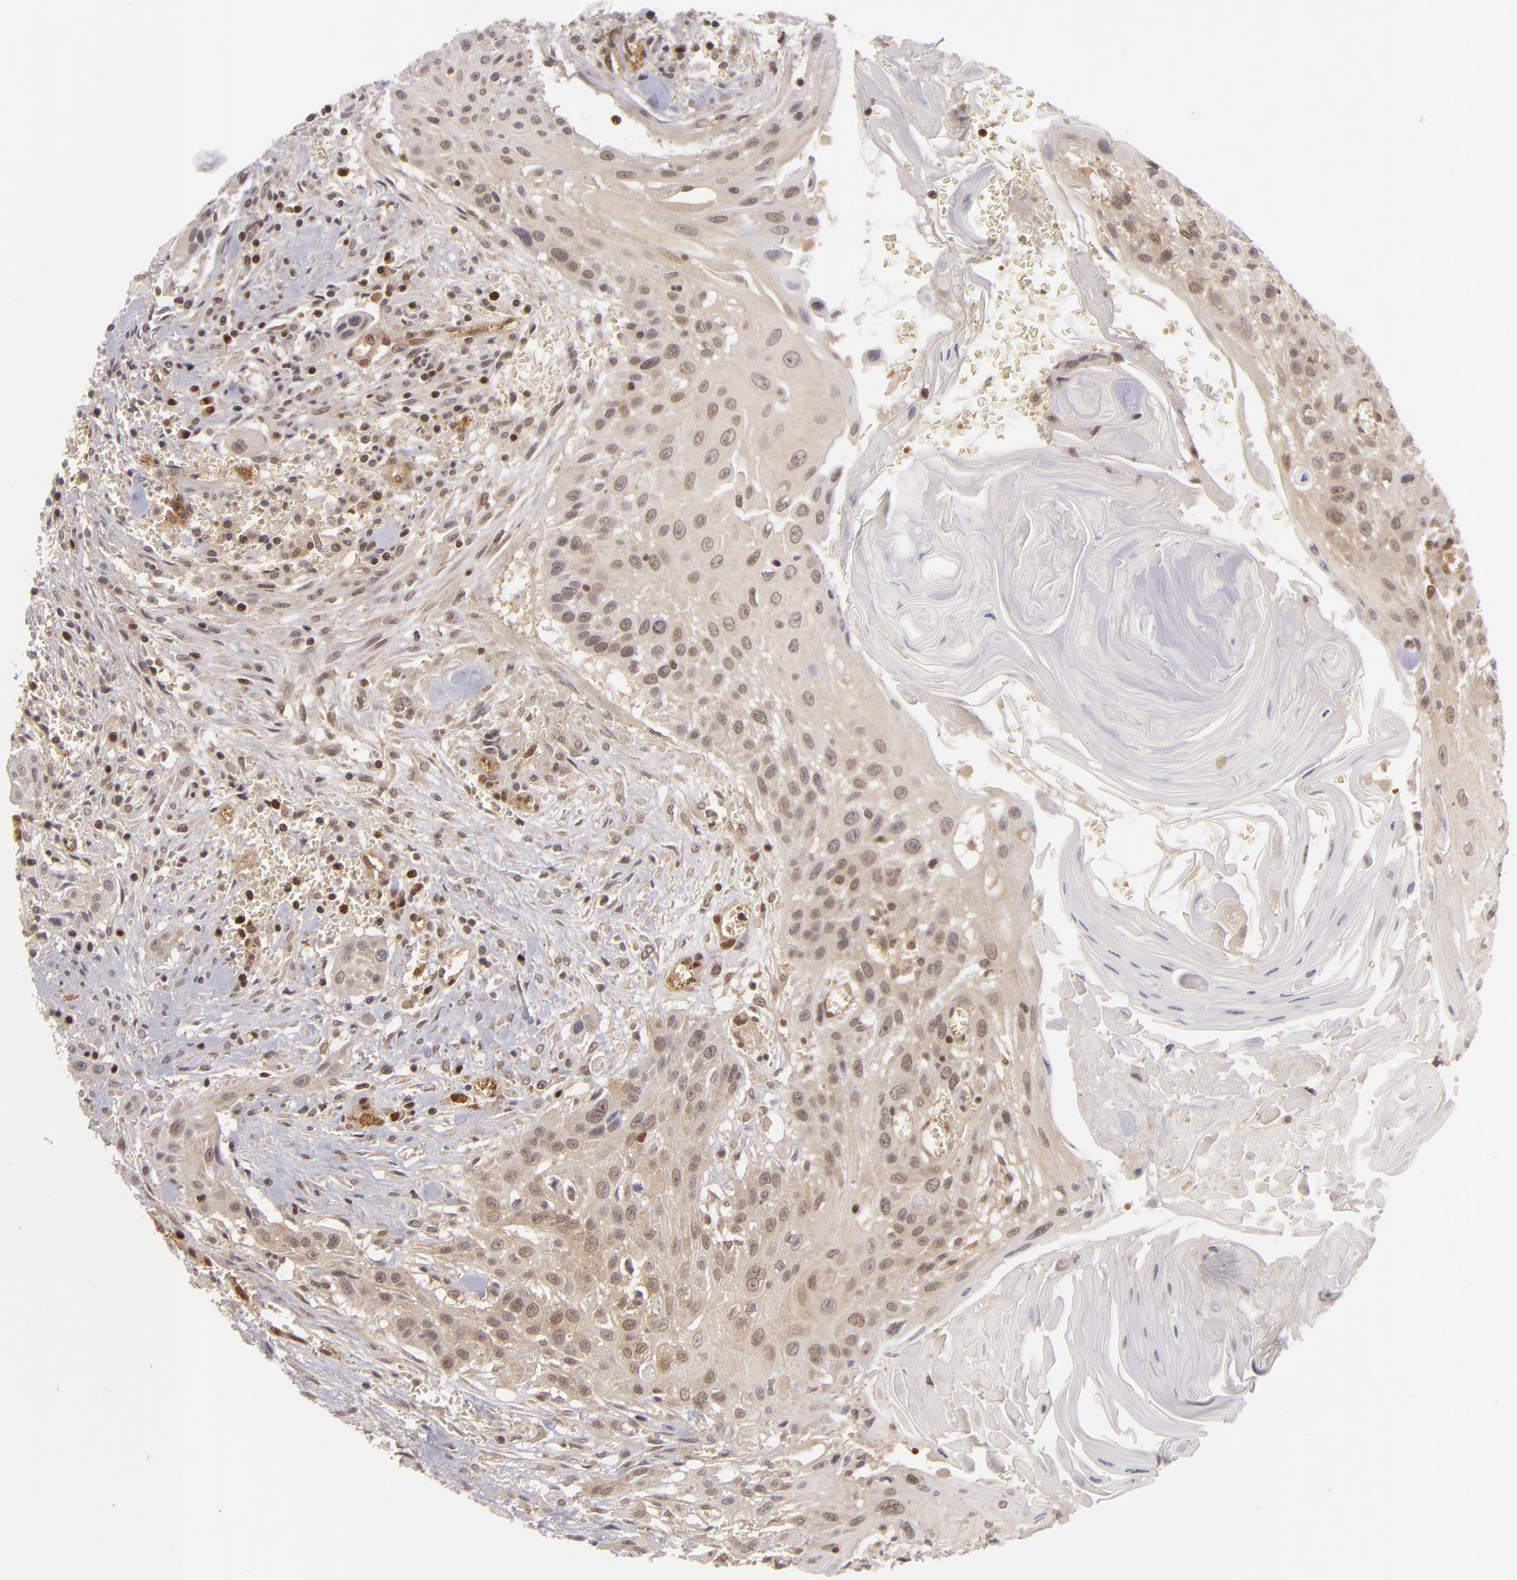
{"staining": {"intensity": "strong", "quantity": "25%-75%", "location": "cytoplasmic/membranous,nuclear"}, "tissue": "head and neck cancer", "cell_type": "Tumor cells", "image_type": "cancer", "snomed": [{"axis": "morphology", "description": "Squamous cell carcinoma, NOS"}, {"axis": "morphology", "description": "Squamous cell carcinoma, metastatic, NOS"}, {"axis": "topography", "description": "Lymph node"}, {"axis": "topography", "description": "Salivary gland"}, {"axis": "topography", "description": "Head-Neck"}], "caption": "High-power microscopy captured an immunohistochemistry photomicrograph of metastatic squamous cell carcinoma (head and neck), revealing strong cytoplasmic/membranous and nuclear staining in approximately 25%-75% of tumor cells. (IHC, brightfield microscopy, high magnification).", "gene": "ZBTB33", "patient": {"sex": "female", "age": 74}}